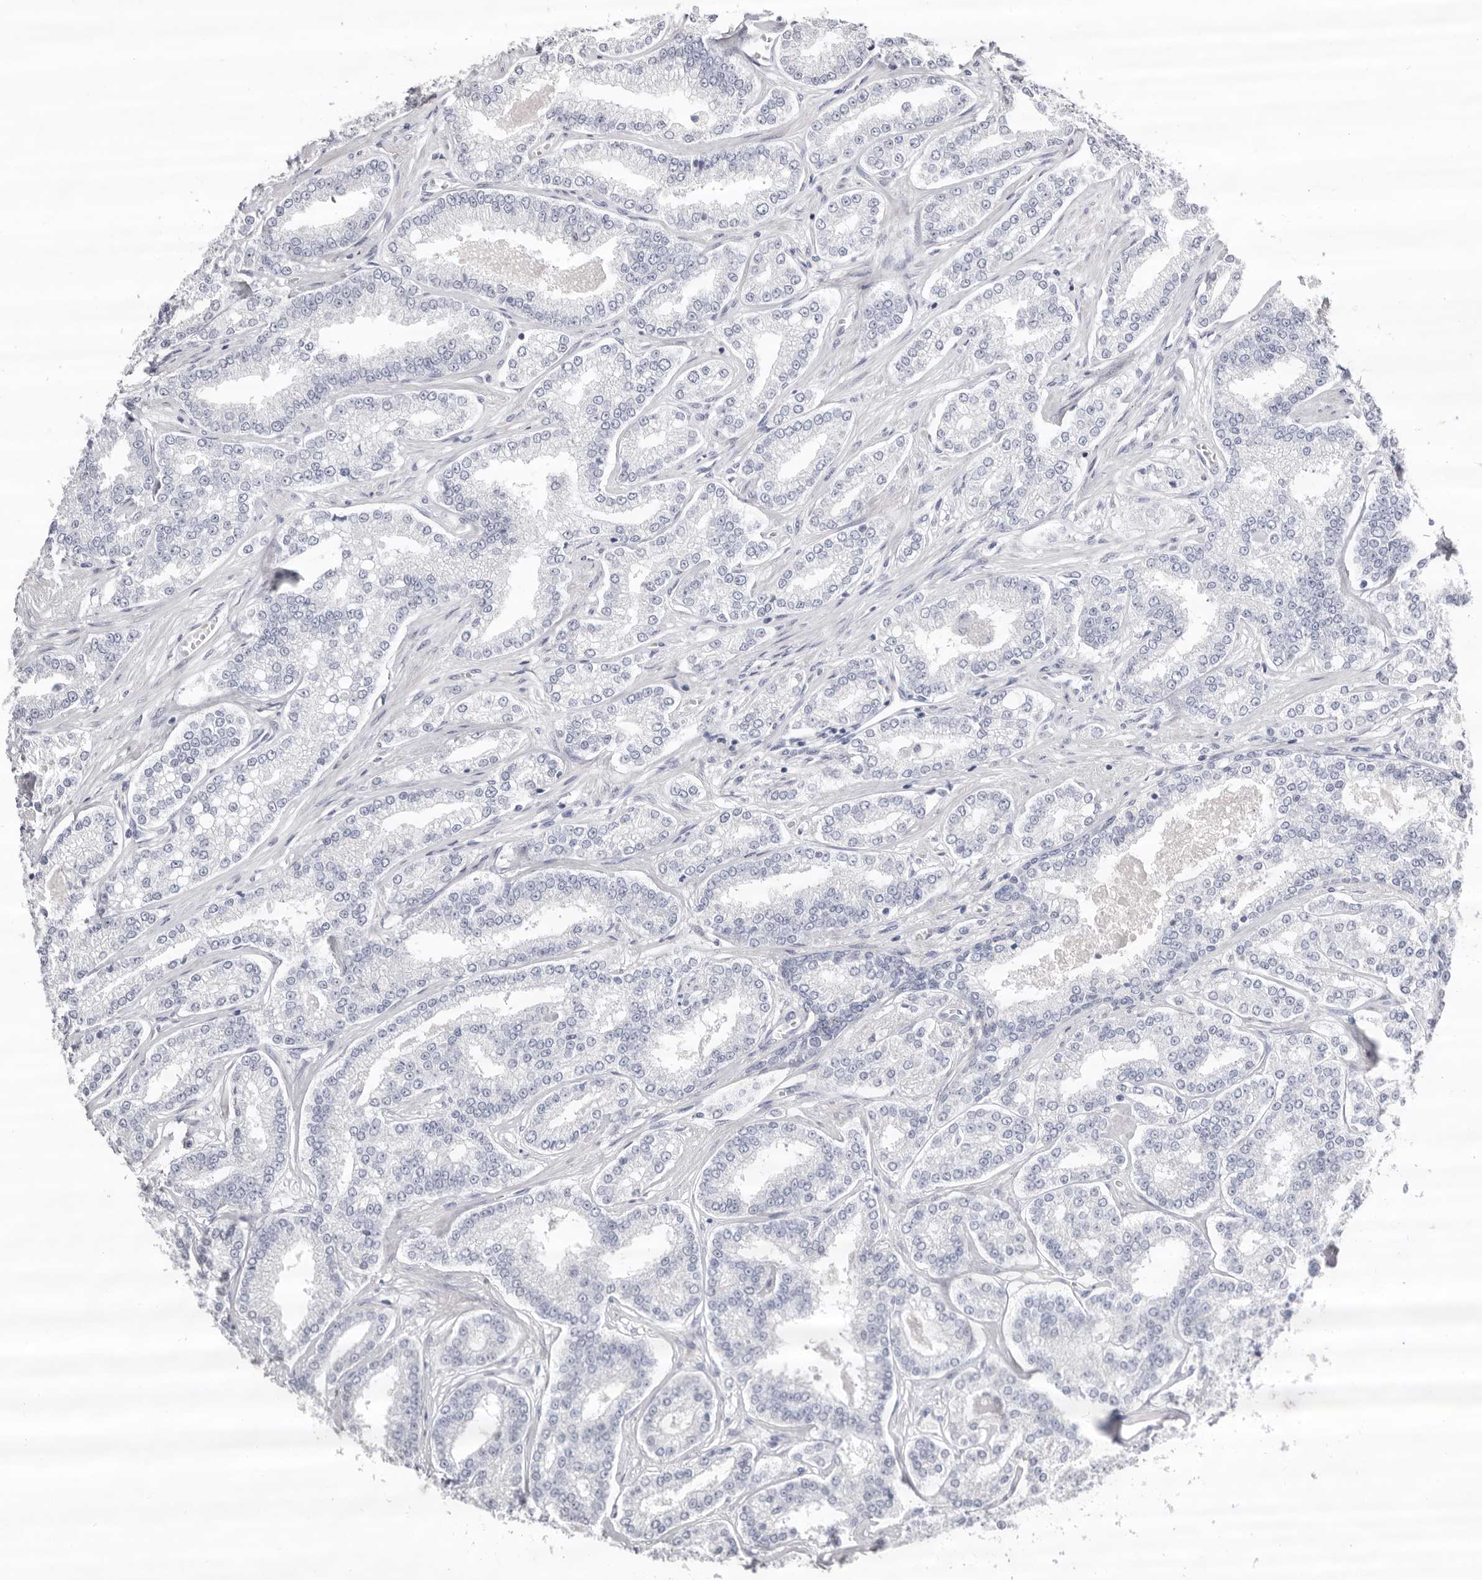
{"staining": {"intensity": "negative", "quantity": "none", "location": "none"}, "tissue": "prostate cancer", "cell_type": "Tumor cells", "image_type": "cancer", "snomed": [{"axis": "morphology", "description": "Normal tissue, NOS"}, {"axis": "morphology", "description": "Adenocarcinoma, High grade"}, {"axis": "topography", "description": "Prostate"}], "caption": "Photomicrograph shows no protein expression in tumor cells of prostate cancer (high-grade adenocarcinoma) tissue.", "gene": "LPO", "patient": {"sex": "male", "age": 83}}